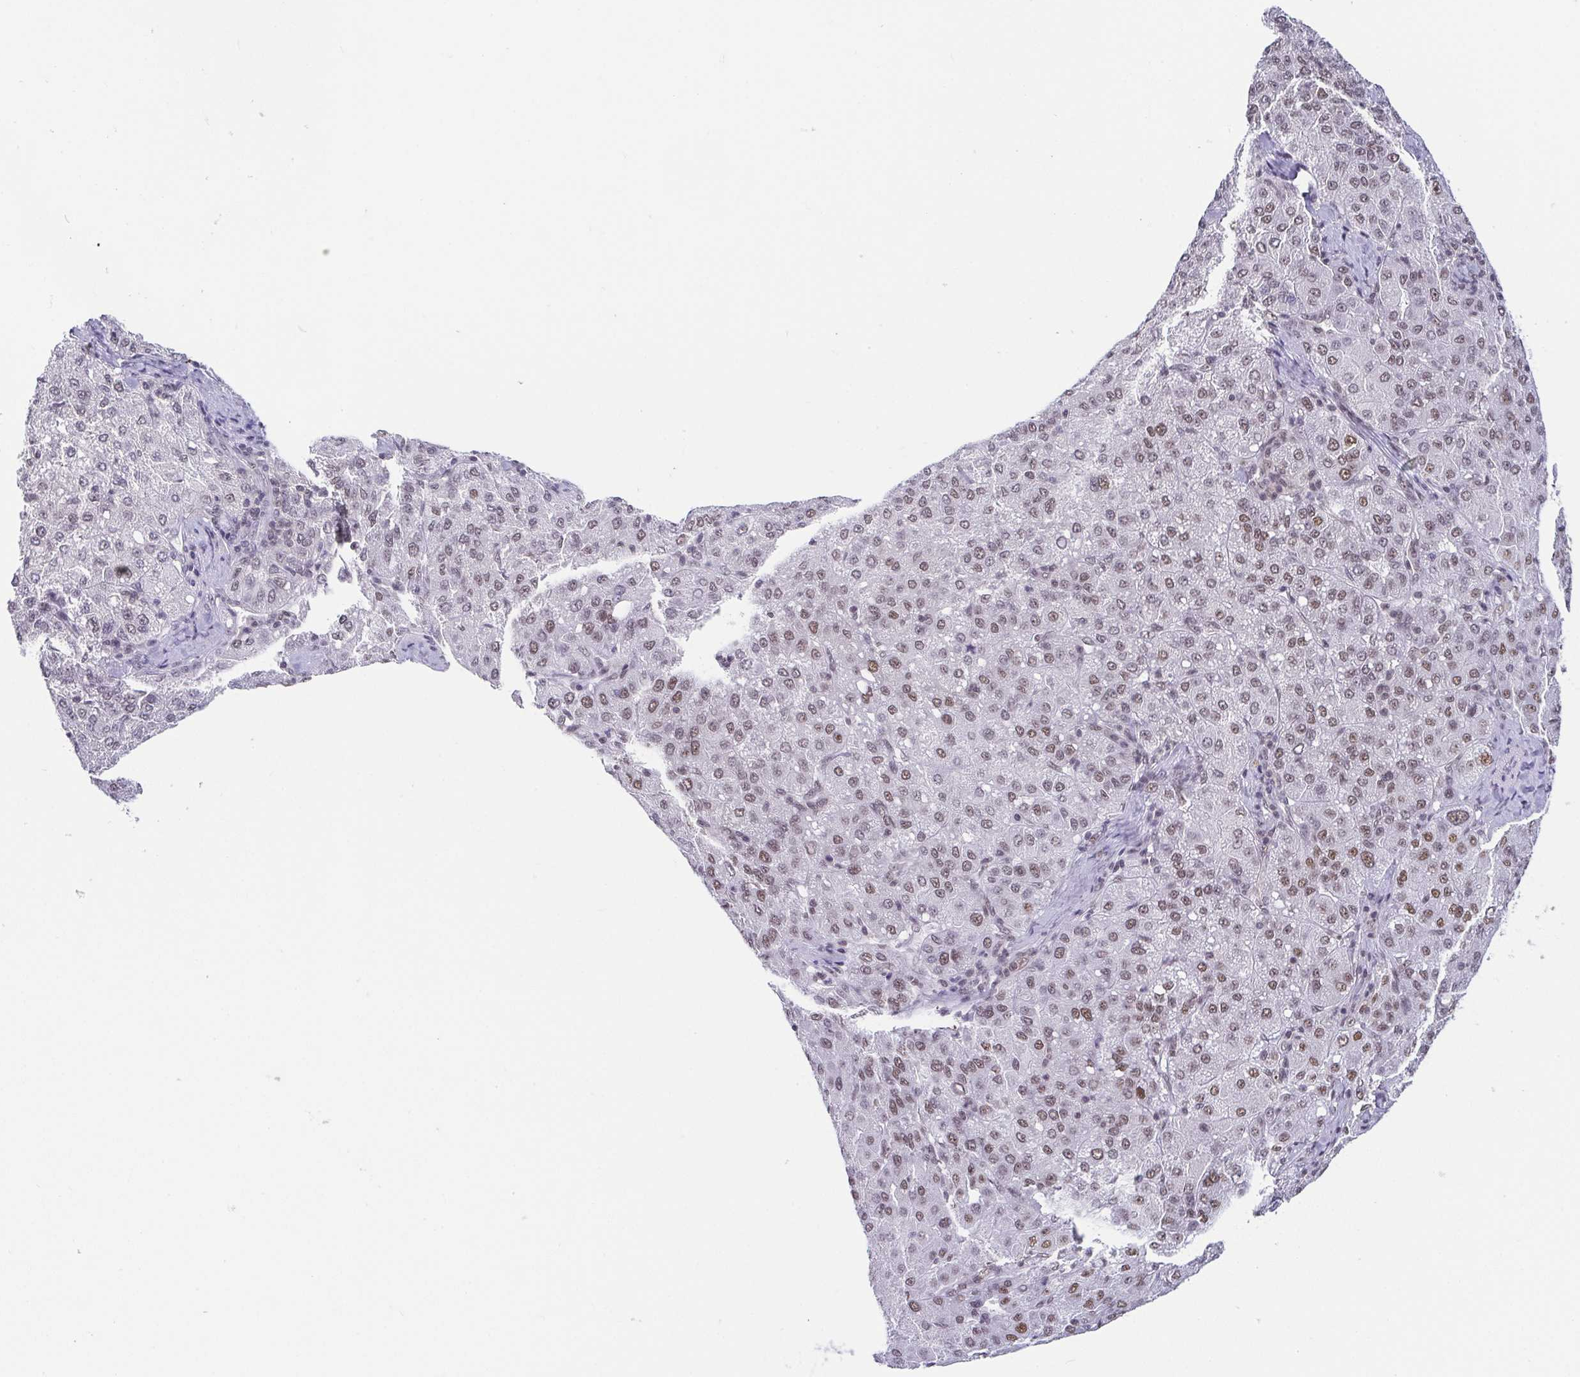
{"staining": {"intensity": "weak", "quantity": "25%-75%", "location": "nuclear"}, "tissue": "liver cancer", "cell_type": "Tumor cells", "image_type": "cancer", "snomed": [{"axis": "morphology", "description": "Carcinoma, Hepatocellular, NOS"}, {"axis": "topography", "description": "Liver"}], "caption": "The immunohistochemical stain shows weak nuclear positivity in tumor cells of liver cancer tissue.", "gene": "EWSR1", "patient": {"sex": "male", "age": 65}}